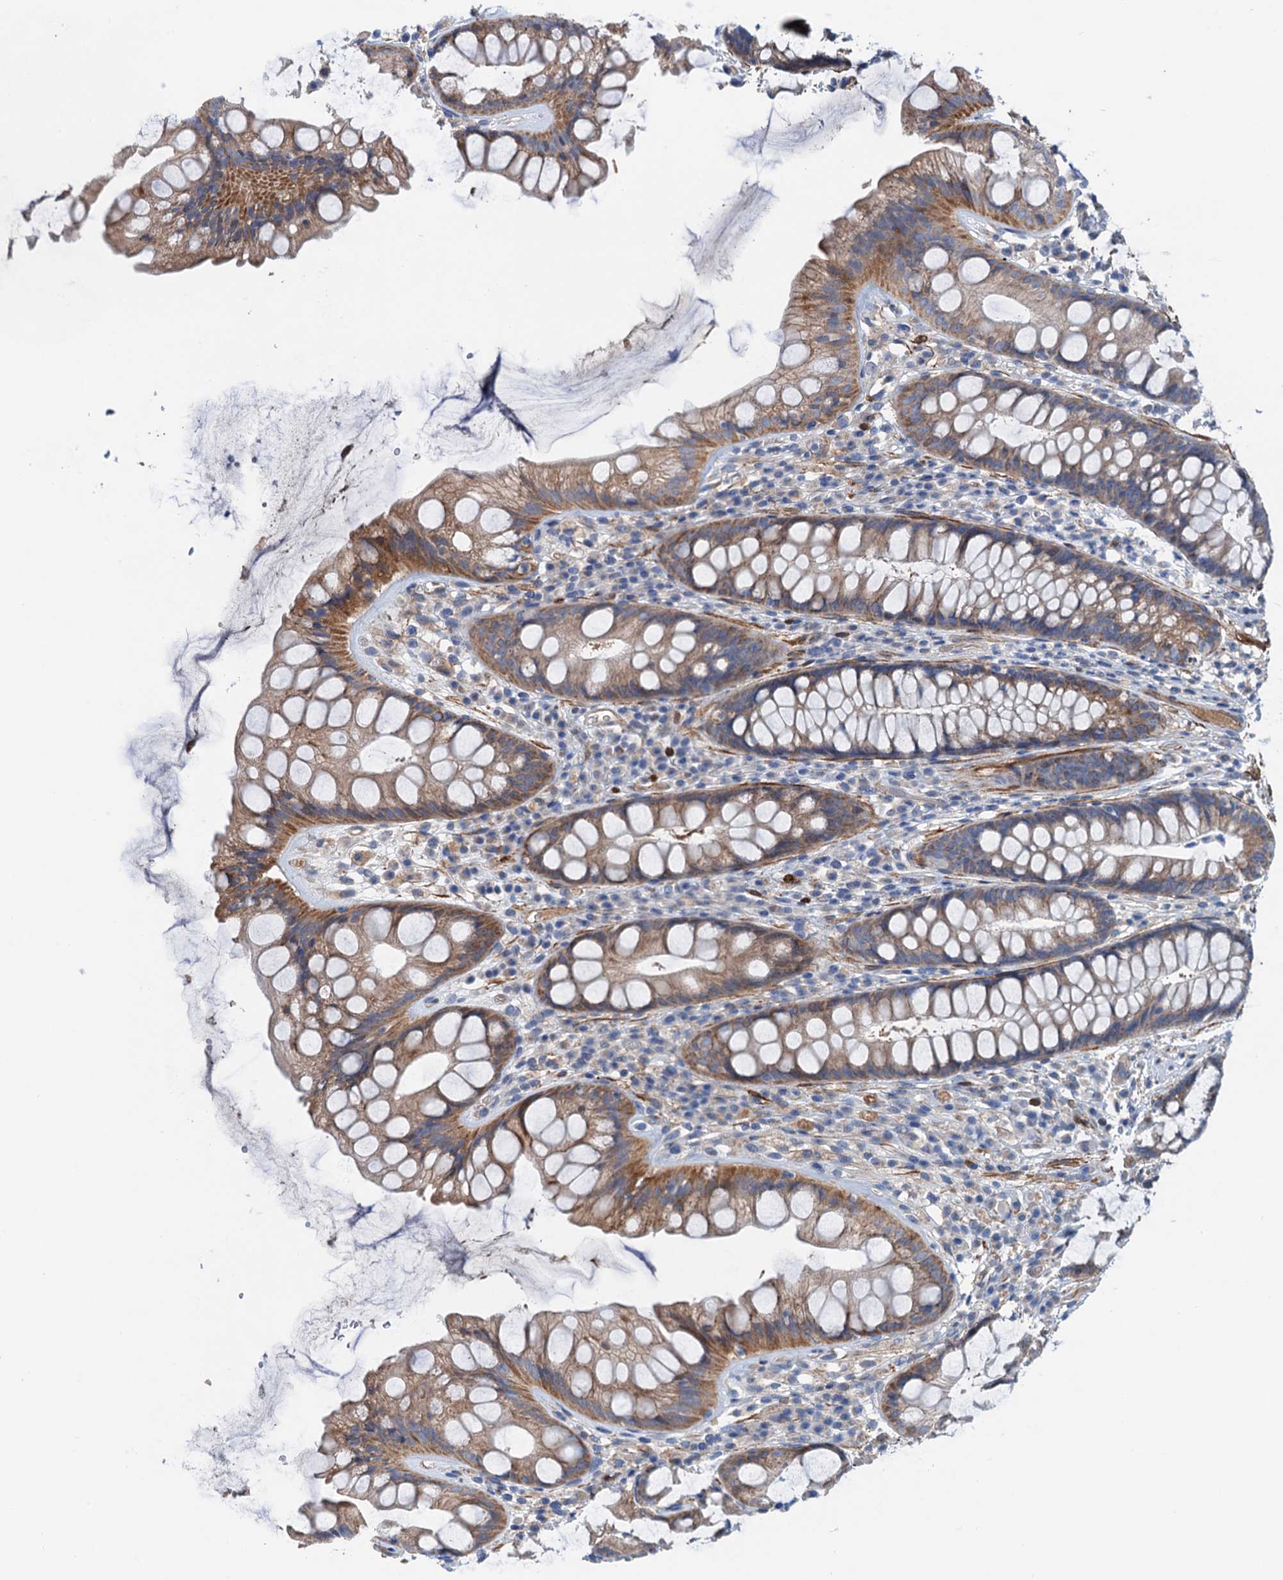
{"staining": {"intensity": "moderate", "quantity": ">75%", "location": "cytoplasmic/membranous"}, "tissue": "rectum", "cell_type": "Glandular cells", "image_type": "normal", "snomed": [{"axis": "morphology", "description": "Normal tissue, NOS"}, {"axis": "topography", "description": "Rectum"}], "caption": "Protein expression analysis of benign human rectum reveals moderate cytoplasmic/membranous staining in approximately >75% of glandular cells.", "gene": "CSTPP1", "patient": {"sex": "male", "age": 74}}